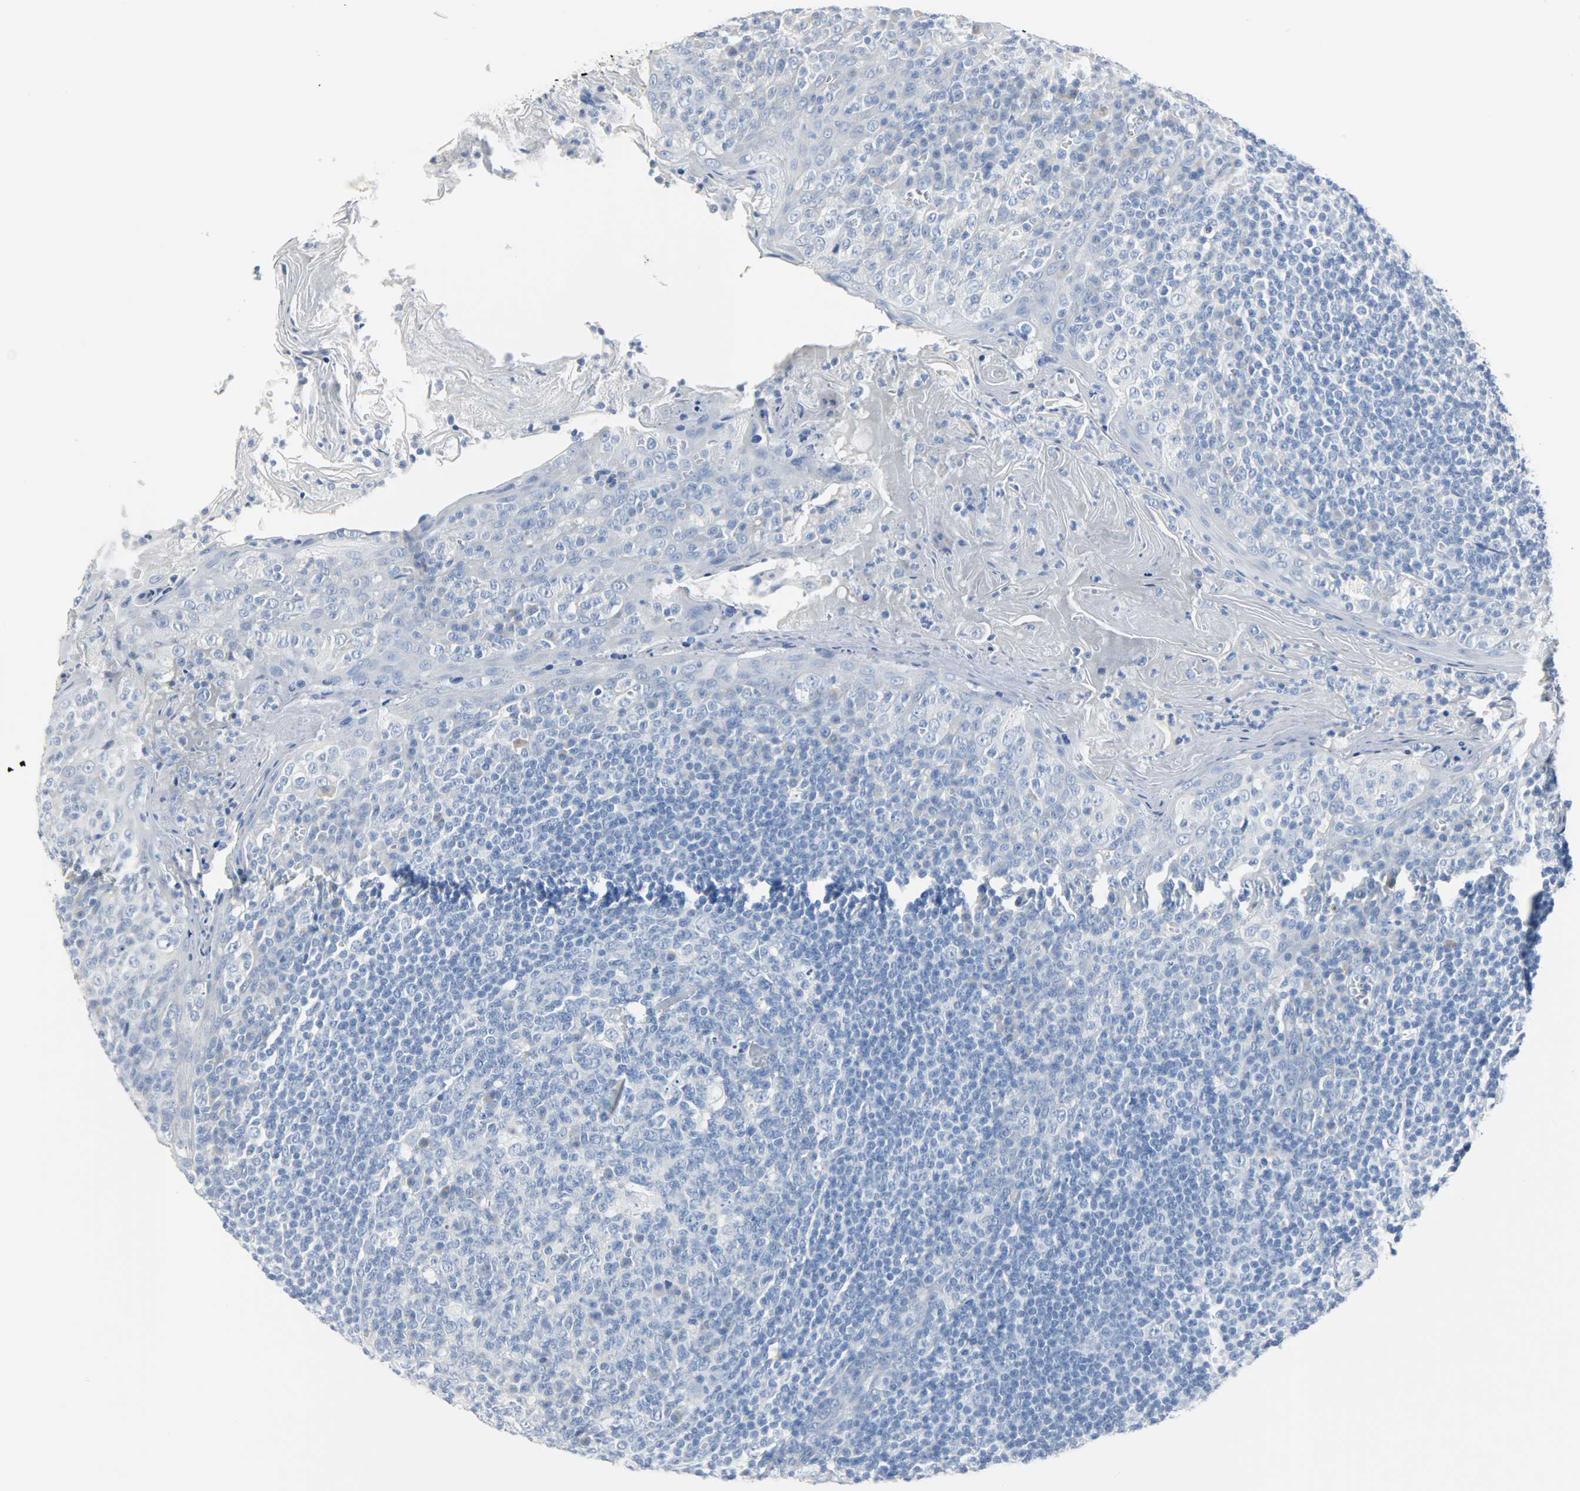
{"staining": {"intensity": "negative", "quantity": "none", "location": "none"}, "tissue": "tonsil", "cell_type": "Germinal center cells", "image_type": "normal", "snomed": [{"axis": "morphology", "description": "Normal tissue, NOS"}, {"axis": "topography", "description": "Tonsil"}], "caption": "Immunohistochemistry (IHC) histopathology image of benign tonsil stained for a protein (brown), which shows no positivity in germinal center cells.", "gene": "CA3", "patient": {"sex": "male", "age": 31}}